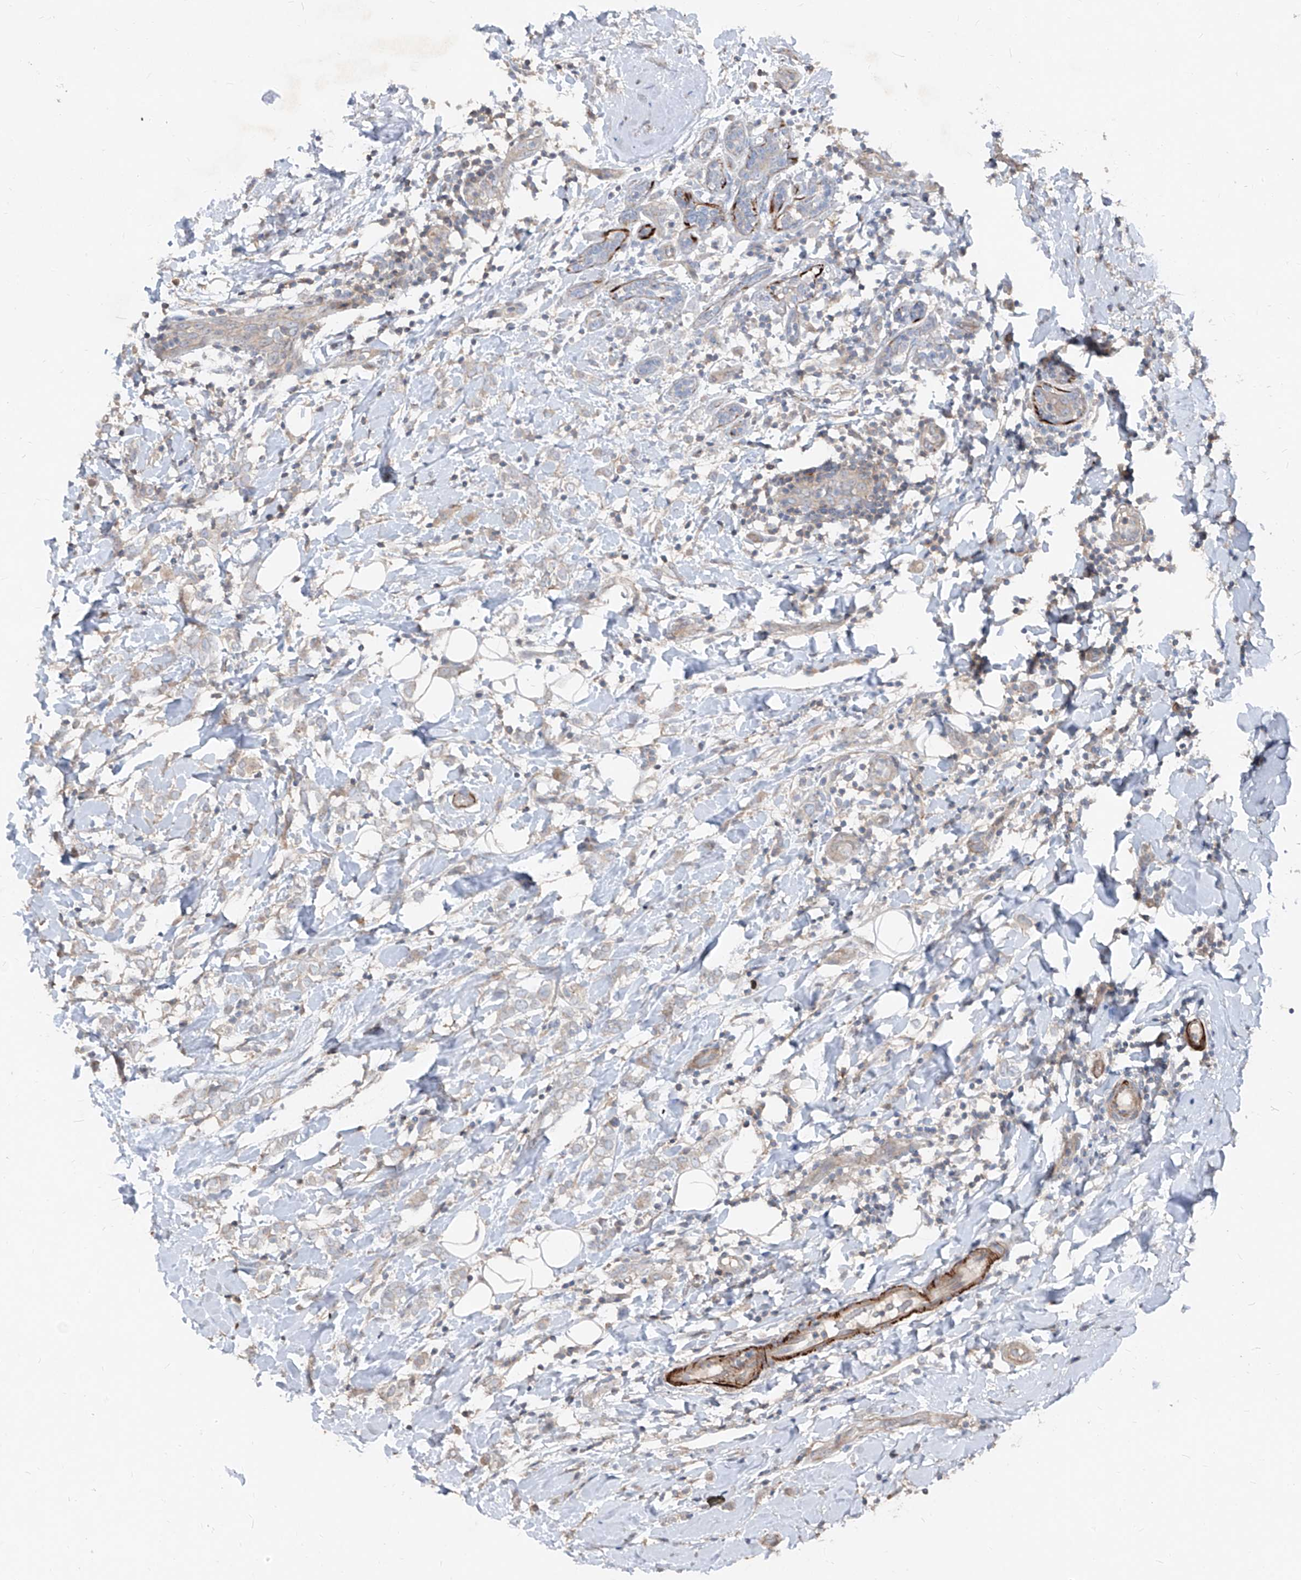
{"staining": {"intensity": "negative", "quantity": "none", "location": "none"}, "tissue": "breast cancer", "cell_type": "Tumor cells", "image_type": "cancer", "snomed": [{"axis": "morphology", "description": "Normal tissue, NOS"}, {"axis": "morphology", "description": "Lobular carcinoma"}, {"axis": "topography", "description": "Breast"}], "caption": "An immunohistochemistry (IHC) image of breast lobular carcinoma is shown. There is no staining in tumor cells of breast lobular carcinoma. (Immunohistochemistry (ihc), brightfield microscopy, high magnification).", "gene": "UFD1", "patient": {"sex": "female", "age": 47}}